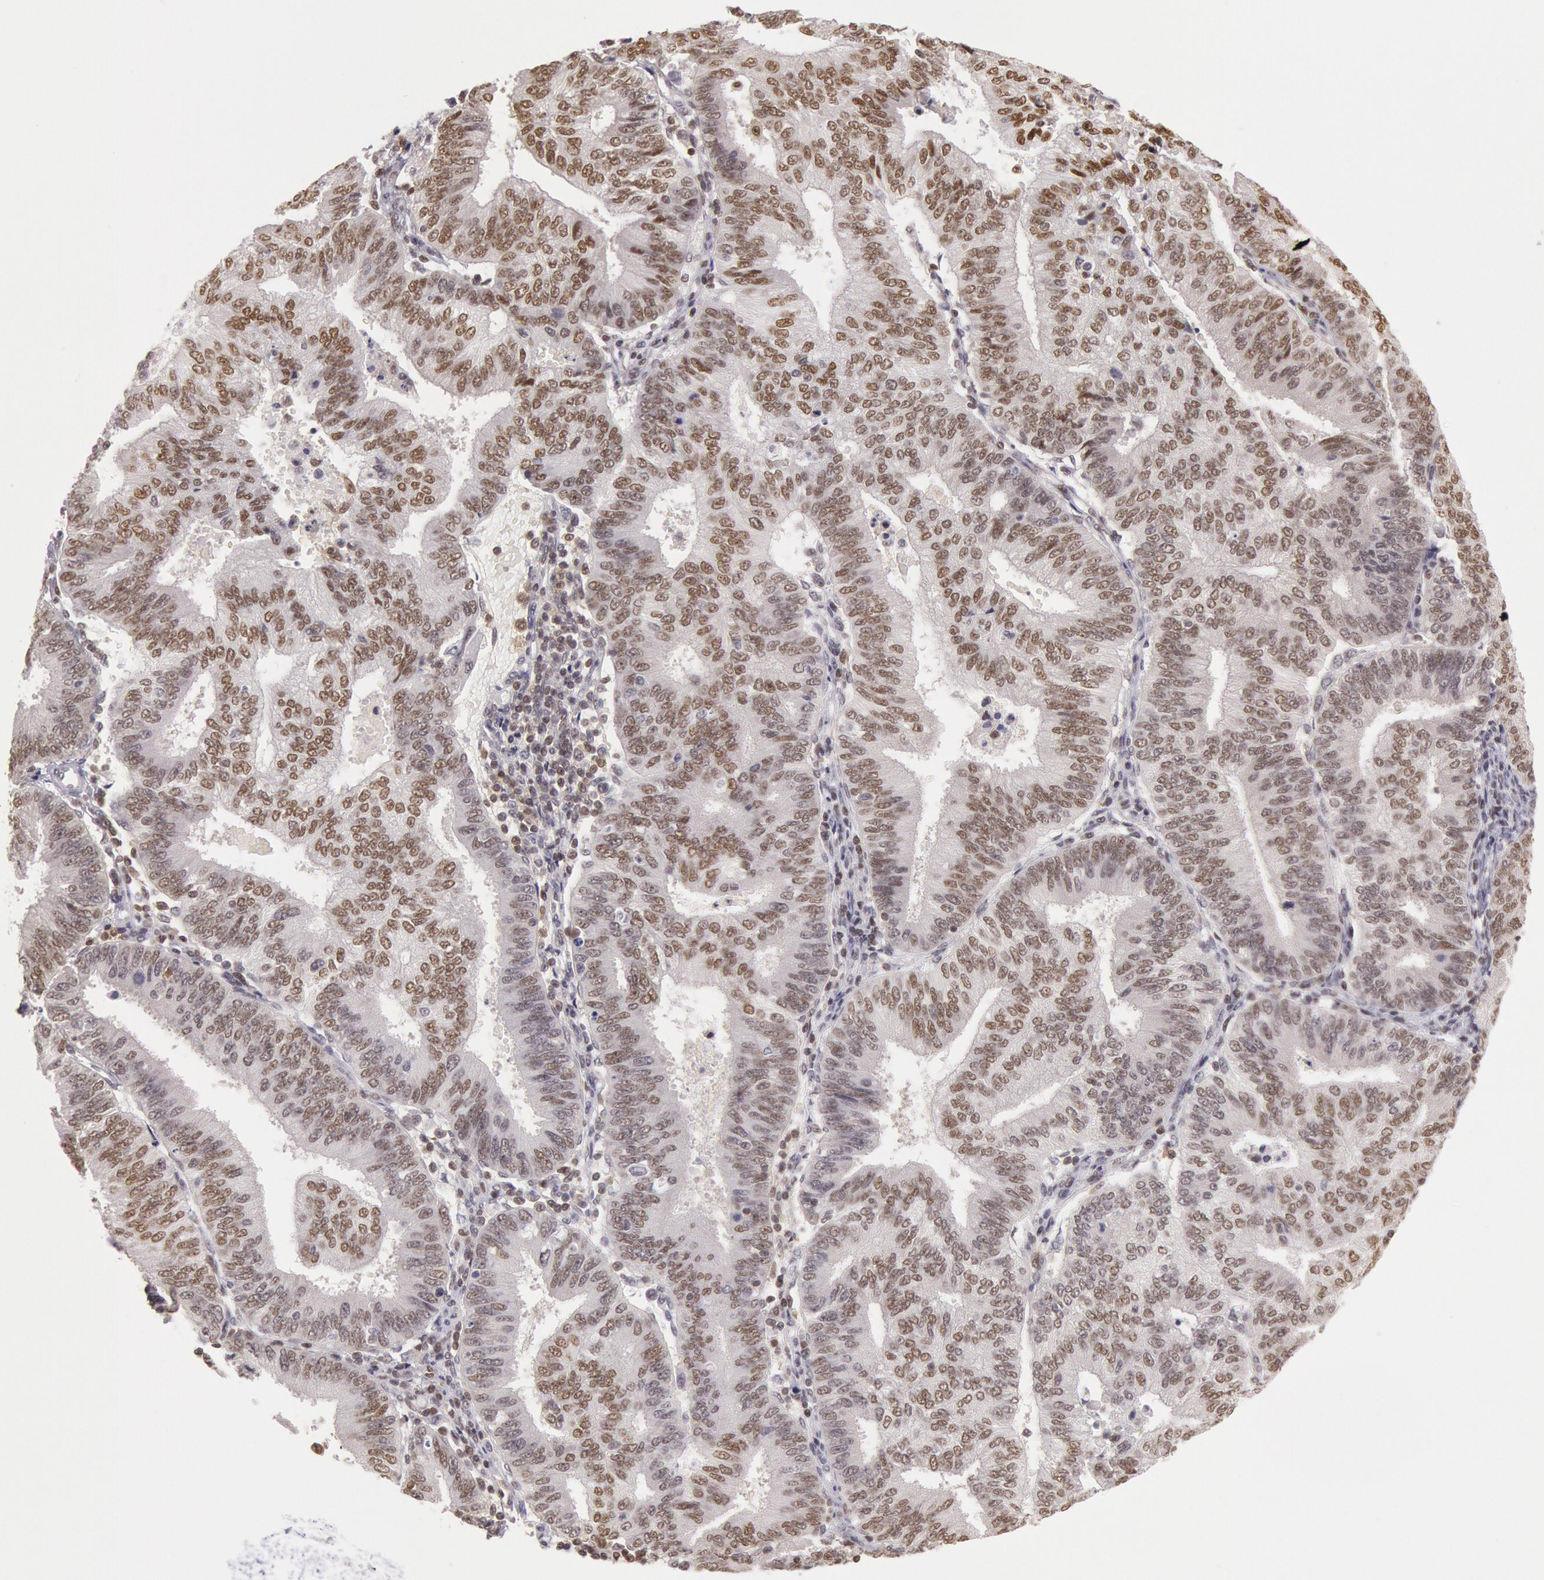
{"staining": {"intensity": "weak", "quantity": ">75%", "location": "nuclear"}, "tissue": "endometrial cancer", "cell_type": "Tumor cells", "image_type": "cancer", "snomed": [{"axis": "morphology", "description": "Adenocarcinoma, NOS"}, {"axis": "topography", "description": "Endometrium"}], "caption": "Immunohistochemical staining of endometrial cancer displays weak nuclear protein staining in about >75% of tumor cells. (DAB IHC, brown staining for protein, blue staining for nuclei).", "gene": "ESS2", "patient": {"sex": "female", "age": 55}}